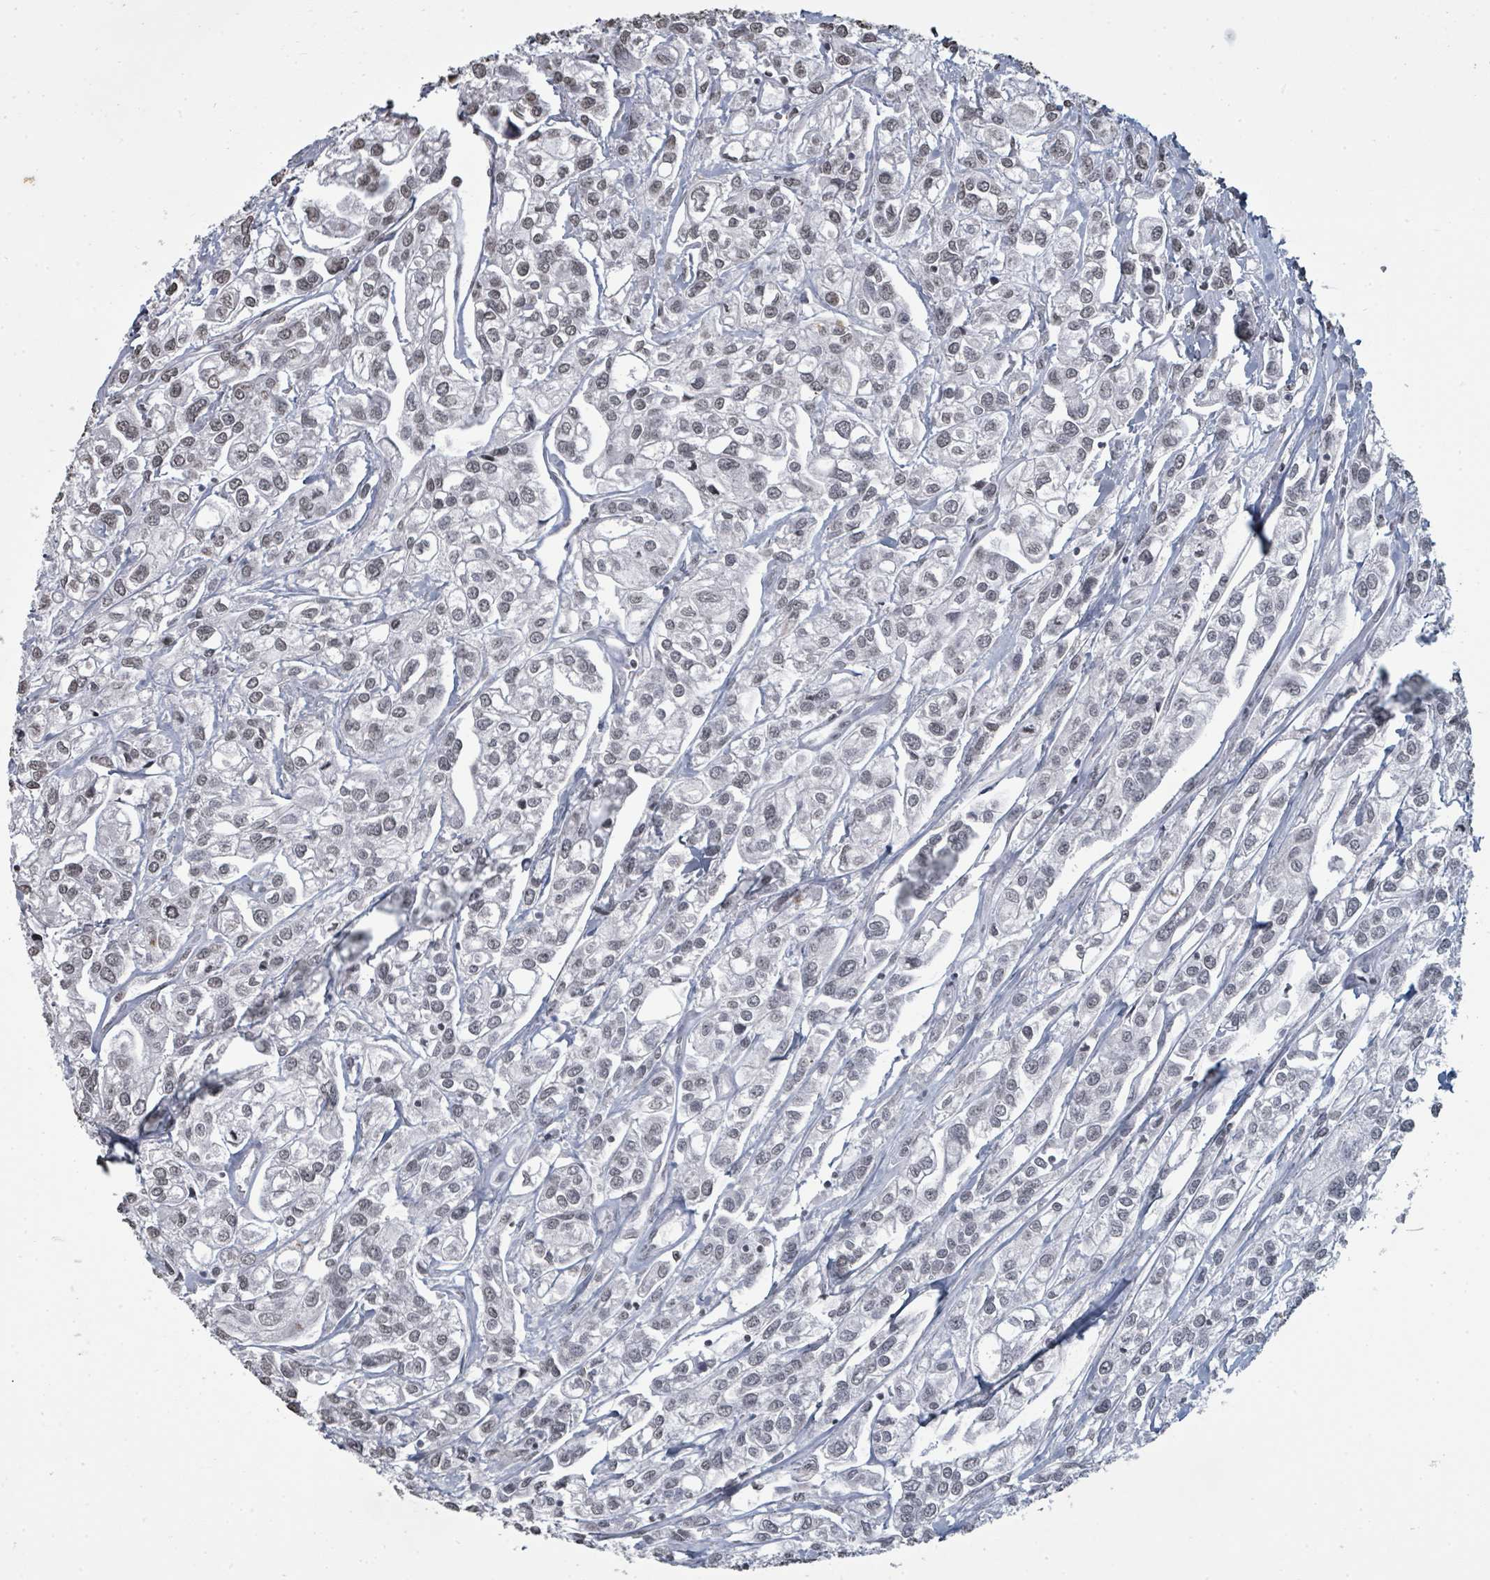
{"staining": {"intensity": "negative", "quantity": "none", "location": "none"}, "tissue": "urothelial cancer", "cell_type": "Tumor cells", "image_type": "cancer", "snomed": [{"axis": "morphology", "description": "Urothelial carcinoma, High grade"}, {"axis": "topography", "description": "Urinary bladder"}], "caption": "There is no significant staining in tumor cells of urothelial carcinoma (high-grade).", "gene": "MRPS12", "patient": {"sex": "male", "age": 67}}